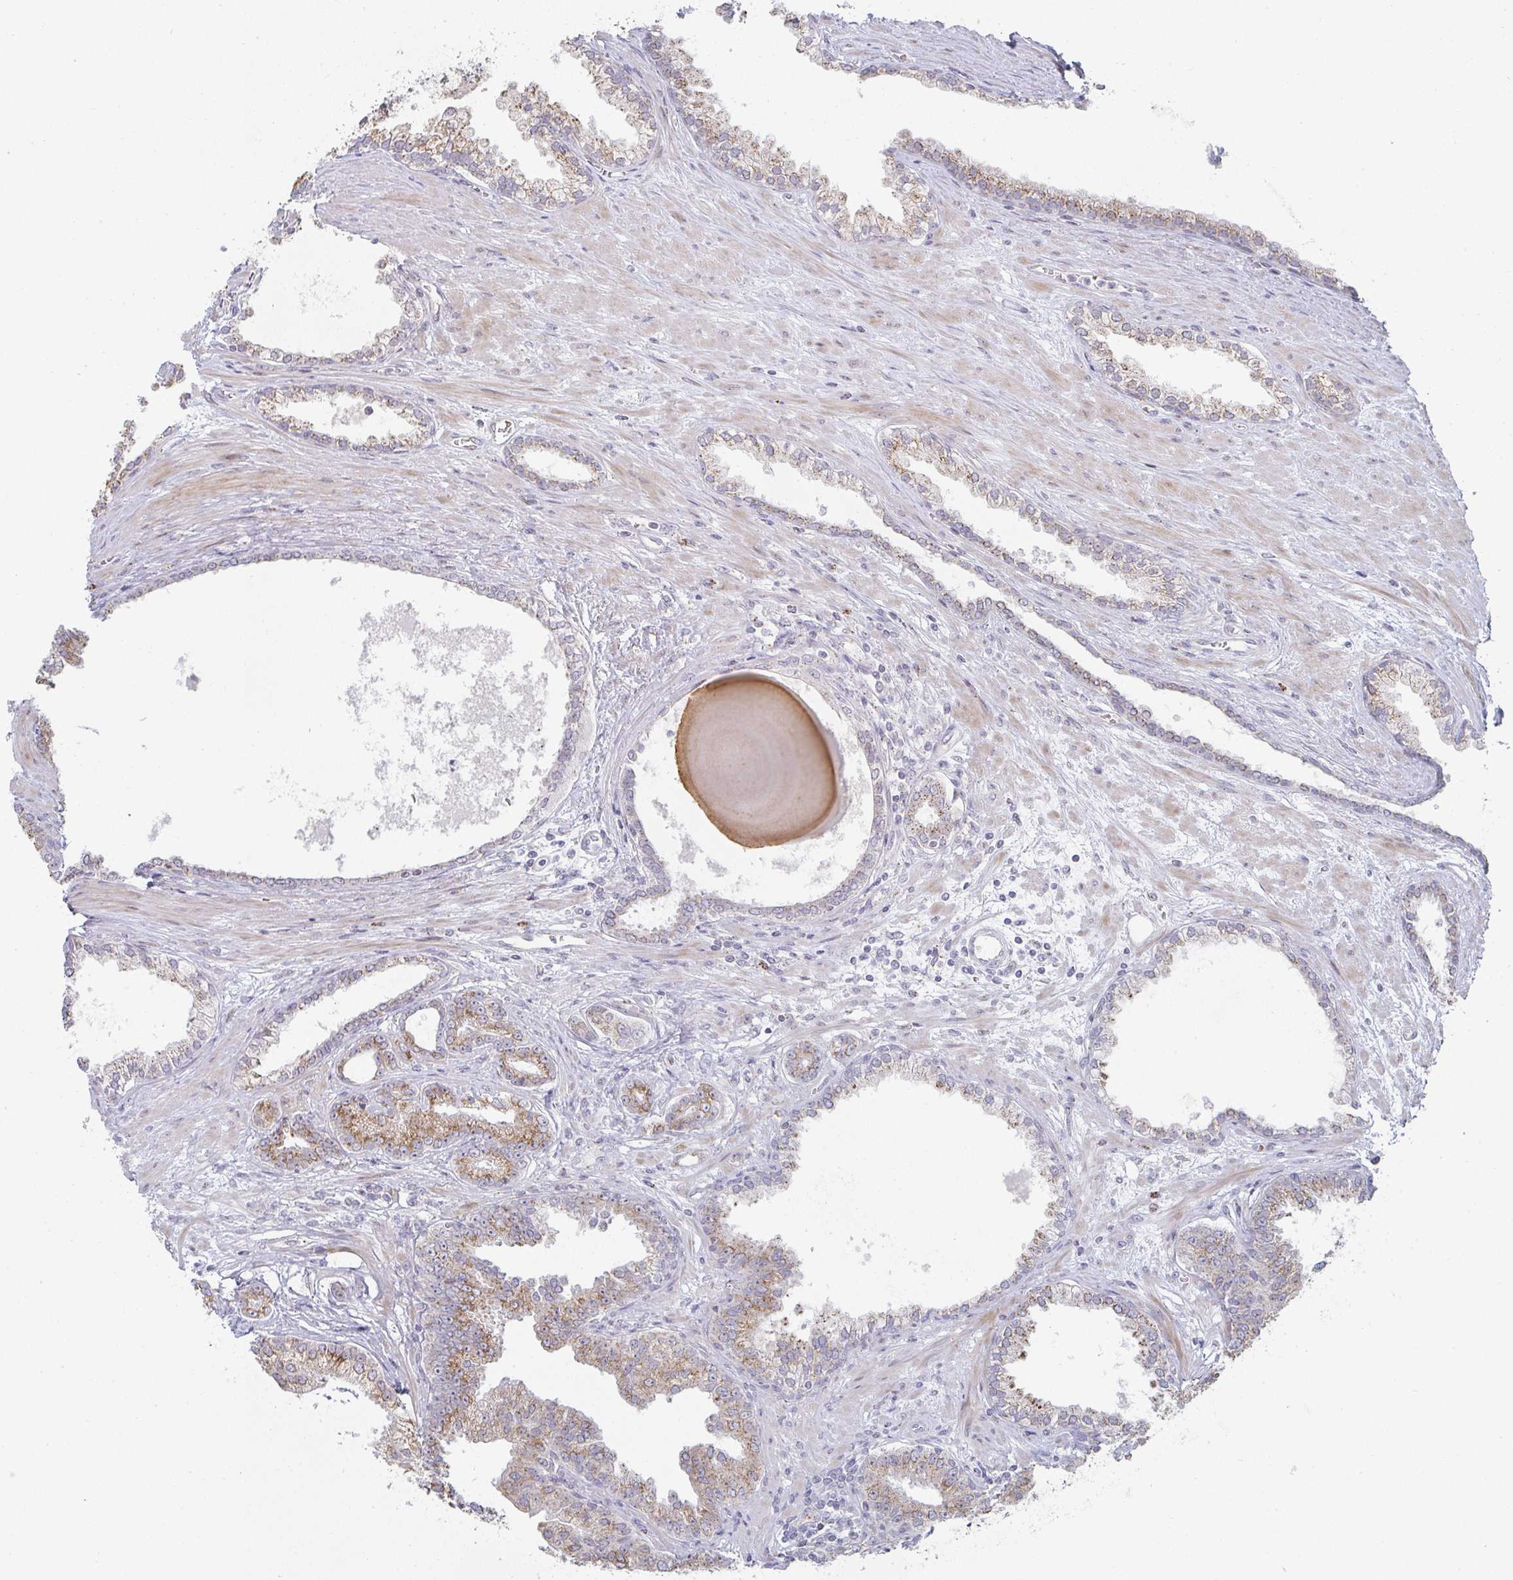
{"staining": {"intensity": "moderate", "quantity": ">75%", "location": "cytoplasmic/membranous"}, "tissue": "prostate cancer", "cell_type": "Tumor cells", "image_type": "cancer", "snomed": [{"axis": "morphology", "description": "Adenocarcinoma, Low grade"}, {"axis": "topography", "description": "Prostate"}], "caption": "Immunohistochemical staining of human adenocarcinoma (low-grade) (prostate) displays medium levels of moderate cytoplasmic/membranous positivity in about >75% of tumor cells.", "gene": "ZNF526", "patient": {"sex": "male", "age": 61}}